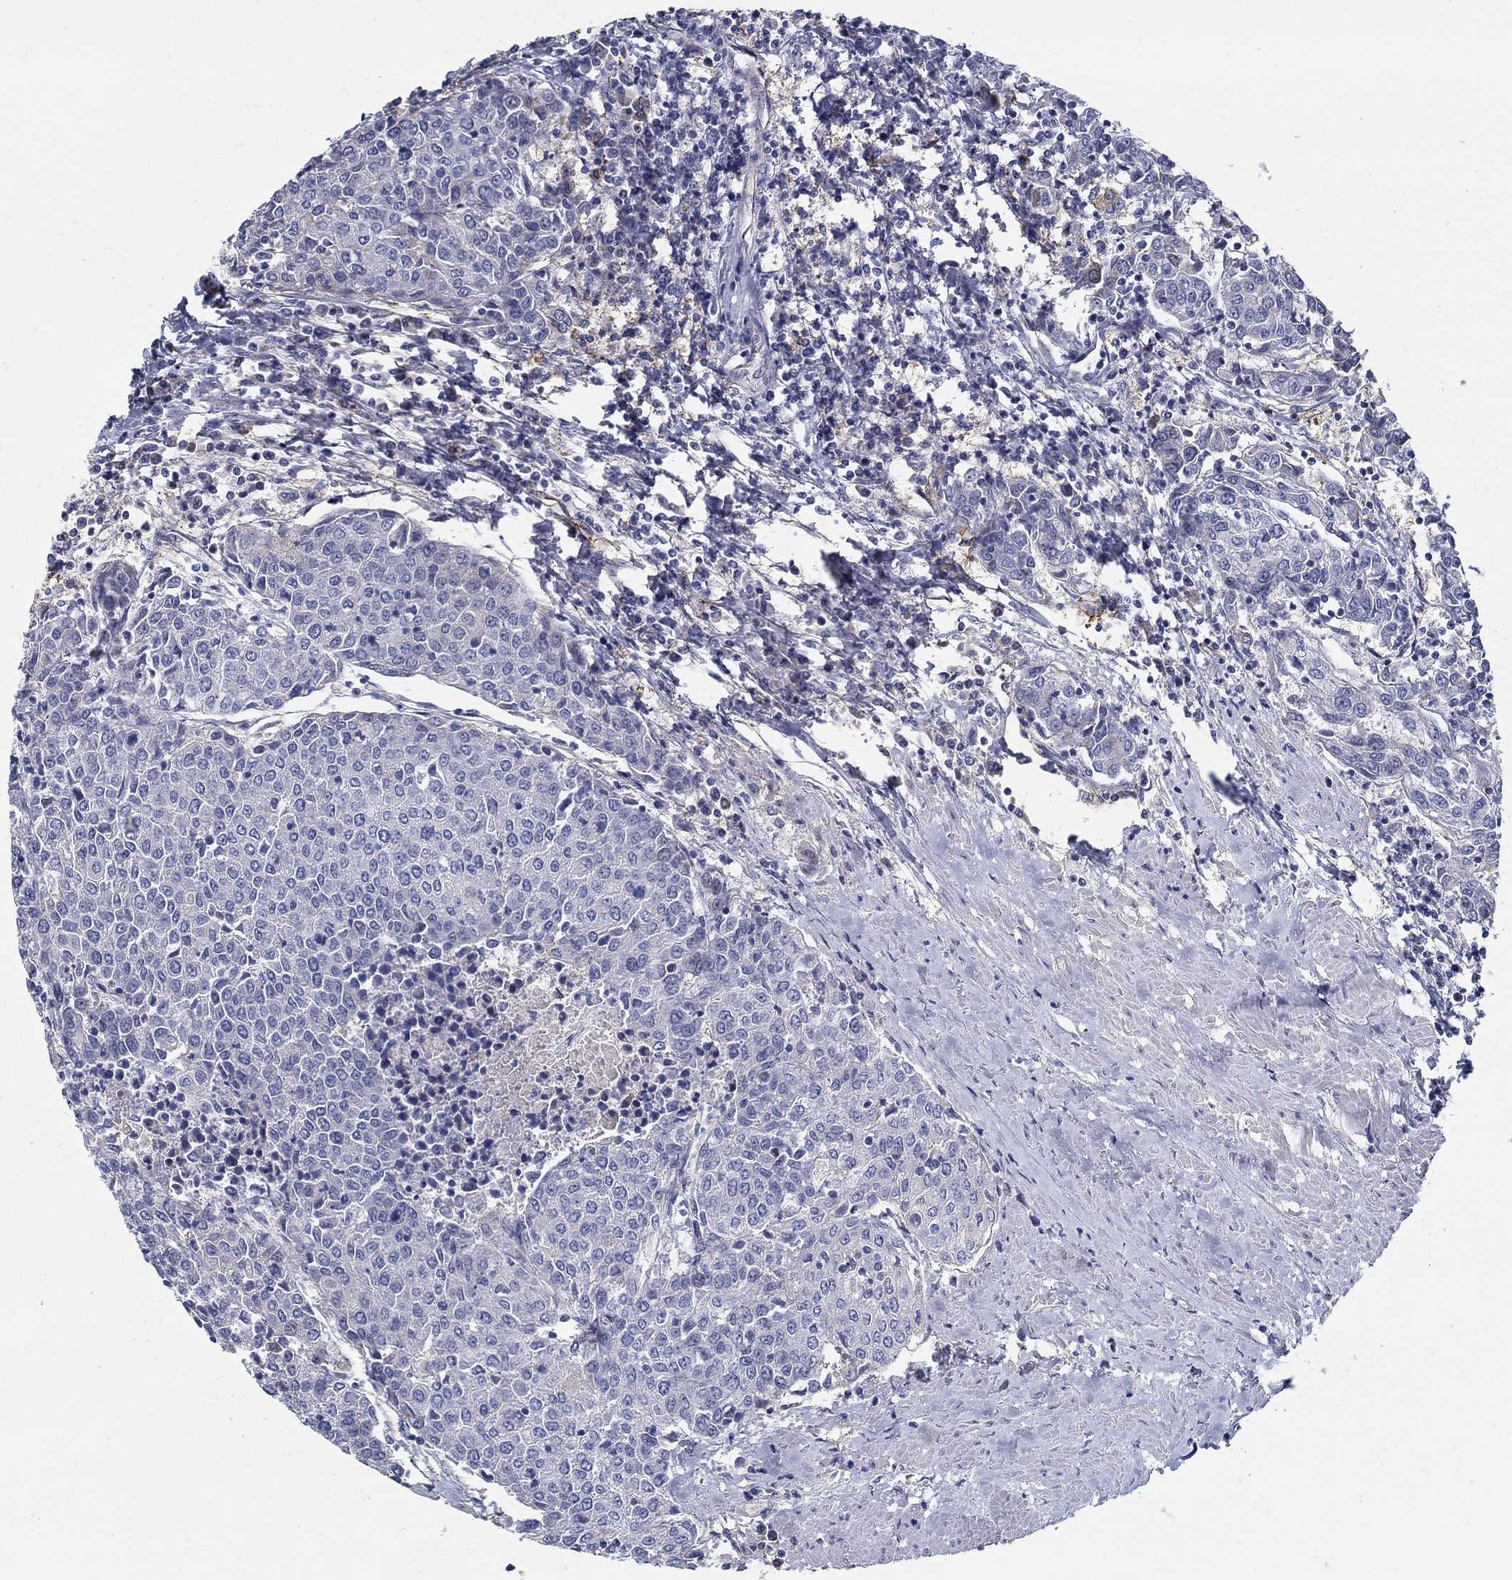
{"staining": {"intensity": "negative", "quantity": "none", "location": "none"}, "tissue": "urothelial cancer", "cell_type": "Tumor cells", "image_type": "cancer", "snomed": [{"axis": "morphology", "description": "Urothelial carcinoma, High grade"}, {"axis": "topography", "description": "Urinary bladder"}], "caption": "This is a photomicrograph of immunohistochemistry staining of high-grade urothelial carcinoma, which shows no positivity in tumor cells. (DAB (3,3'-diaminobenzidine) IHC with hematoxylin counter stain).", "gene": "C16orf46", "patient": {"sex": "female", "age": 85}}